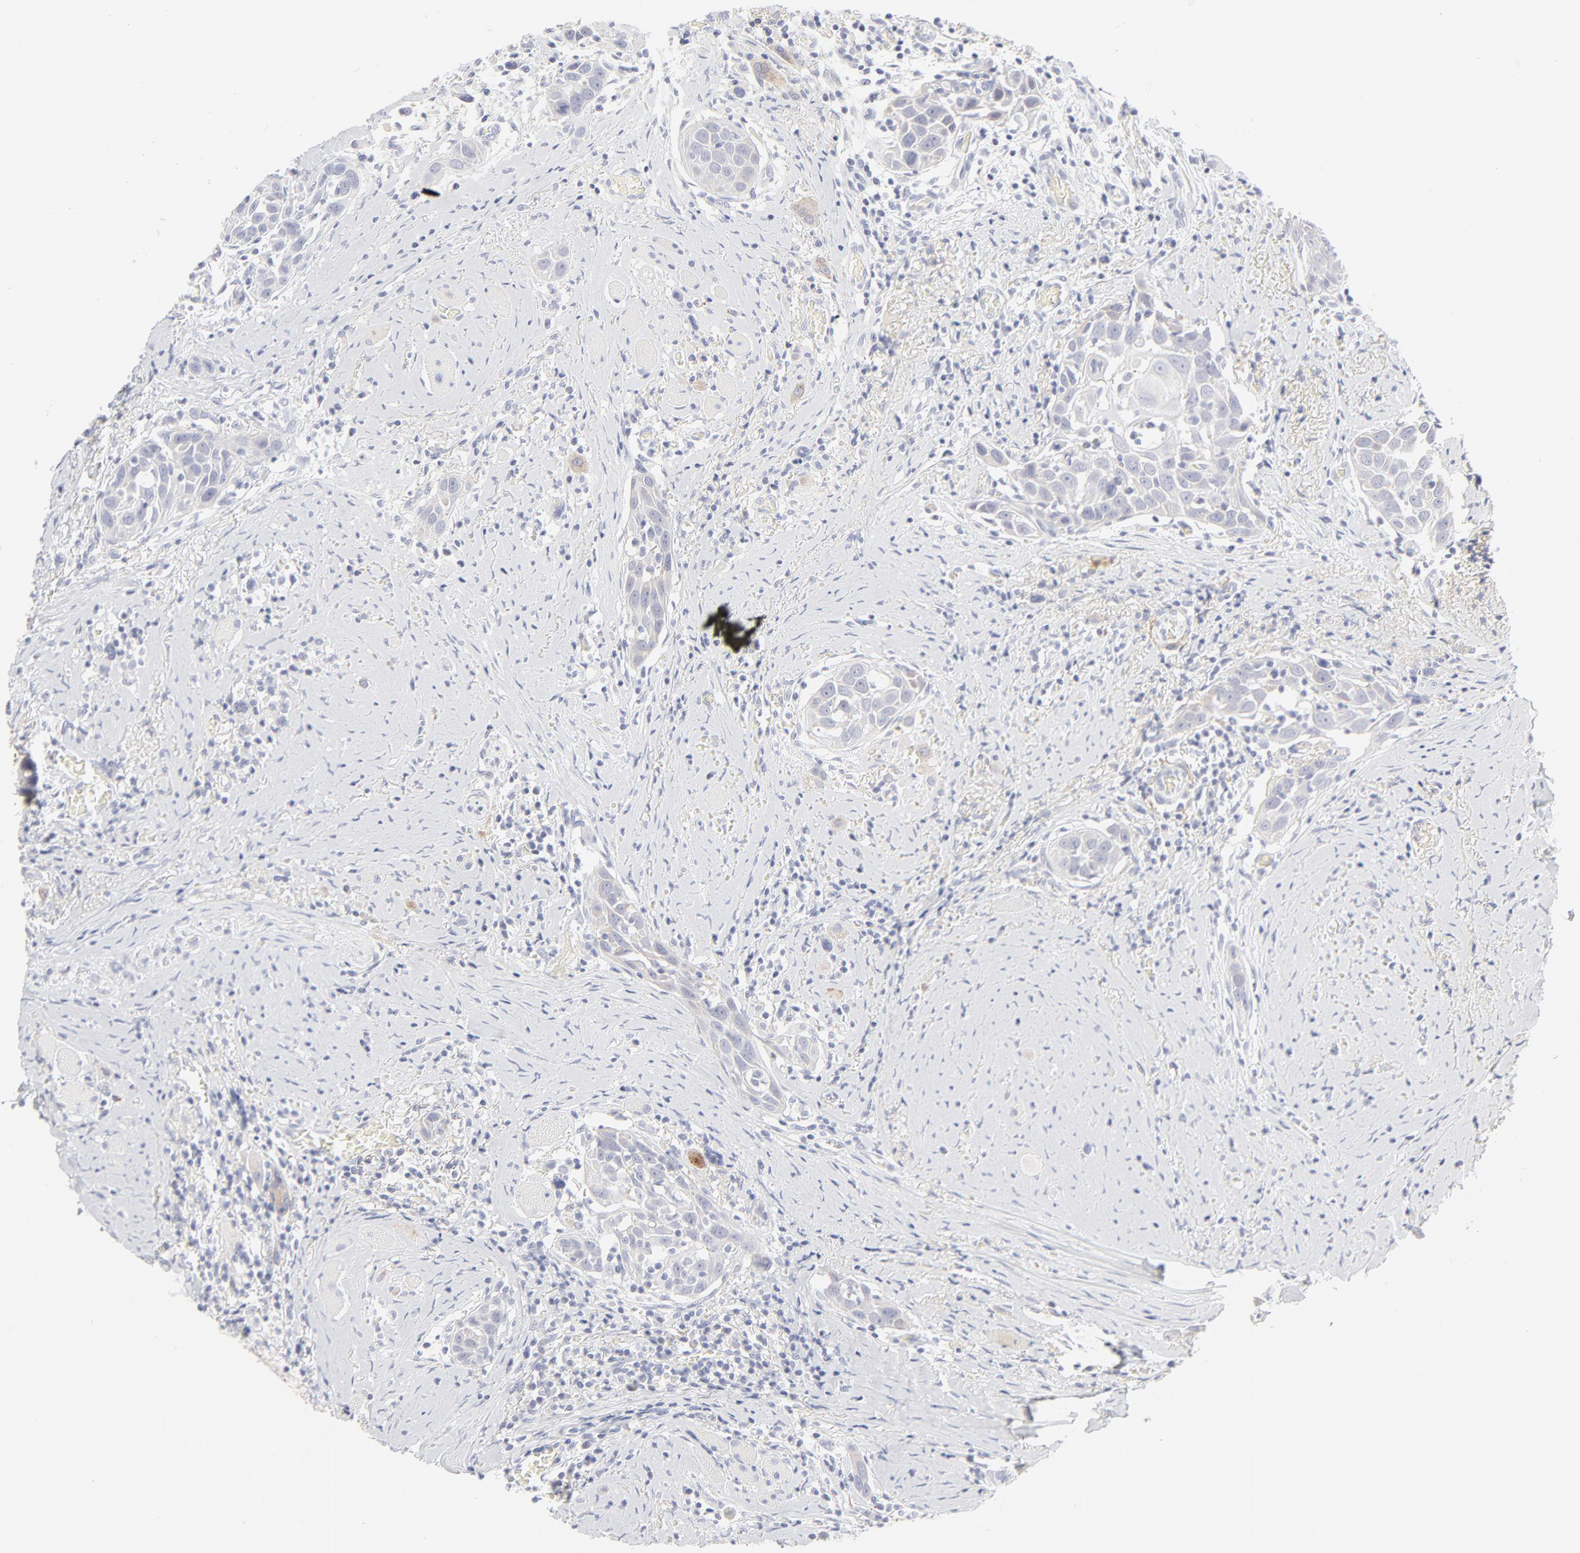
{"staining": {"intensity": "negative", "quantity": "none", "location": "none"}, "tissue": "head and neck cancer", "cell_type": "Tumor cells", "image_type": "cancer", "snomed": [{"axis": "morphology", "description": "Squamous cell carcinoma, NOS"}, {"axis": "topography", "description": "Oral tissue"}, {"axis": "topography", "description": "Head-Neck"}], "caption": "Micrograph shows no significant protein staining in tumor cells of head and neck squamous cell carcinoma.", "gene": "NPNT", "patient": {"sex": "female", "age": 50}}